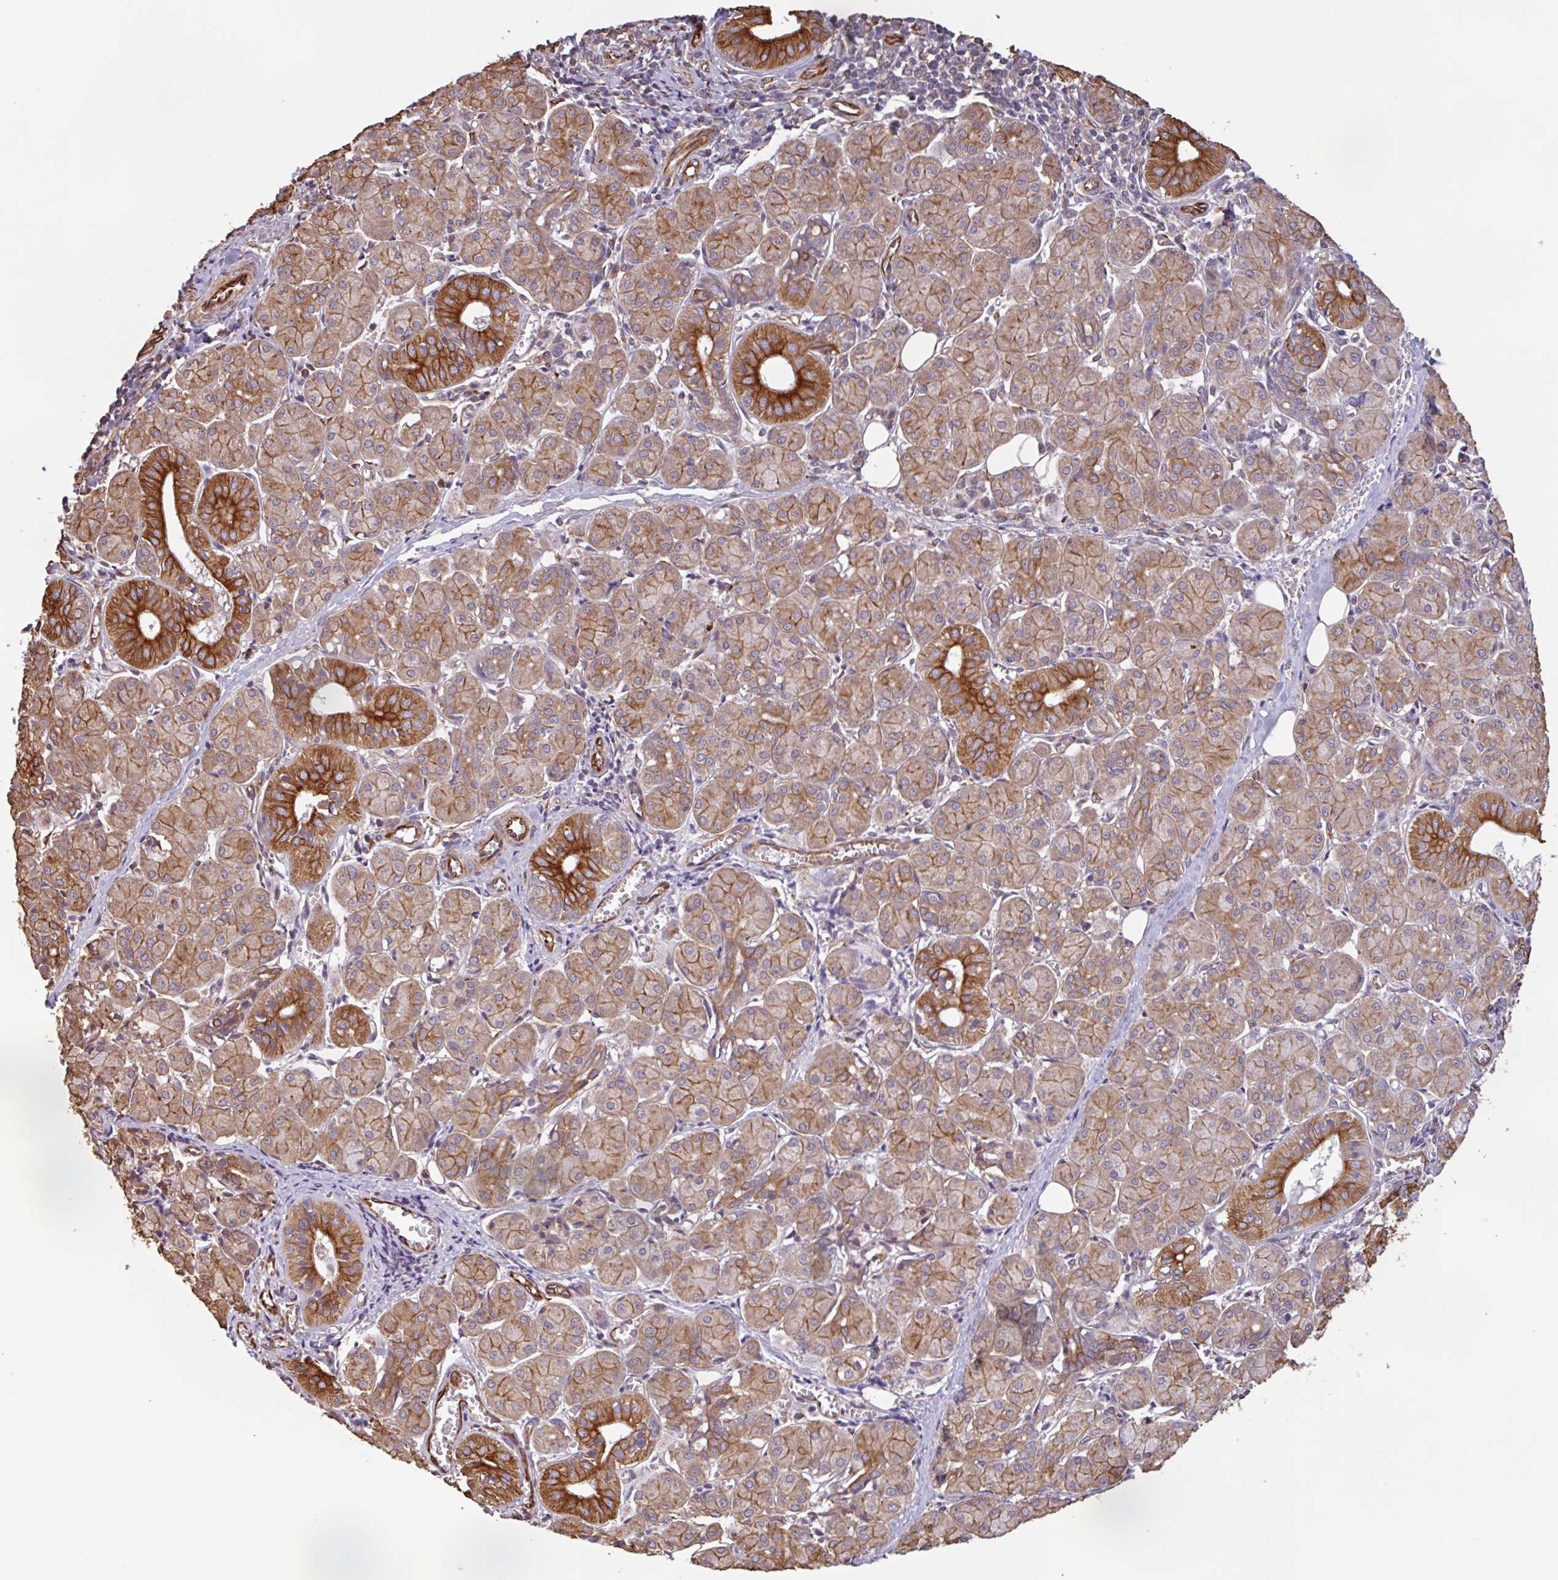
{"staining": {"intensity": "strong", "quantity": "25%-75%", "location": "cytoplasmic/membranous"}, "tissue": "salivary gland", "cell_type": "Glandular cells", "image_type": "normal", "snomed": [{"axis": "morphology", "description": "Normal tissue, NOS"}, {"axis": "morphology", "description": "Inflammation, NOS"}, {"axis": "topography", "description": "Lymph node"}, {"axis": "topography", "description": "Salivary gland"}], "caption": "A high amount of strong cytoplasmic/membranous staining is identified in about 25%-75% of glandular cells in unremarkable salivary gland.", "gene": "ZNF790", "patient": {"sex": "male", "age": 3}}